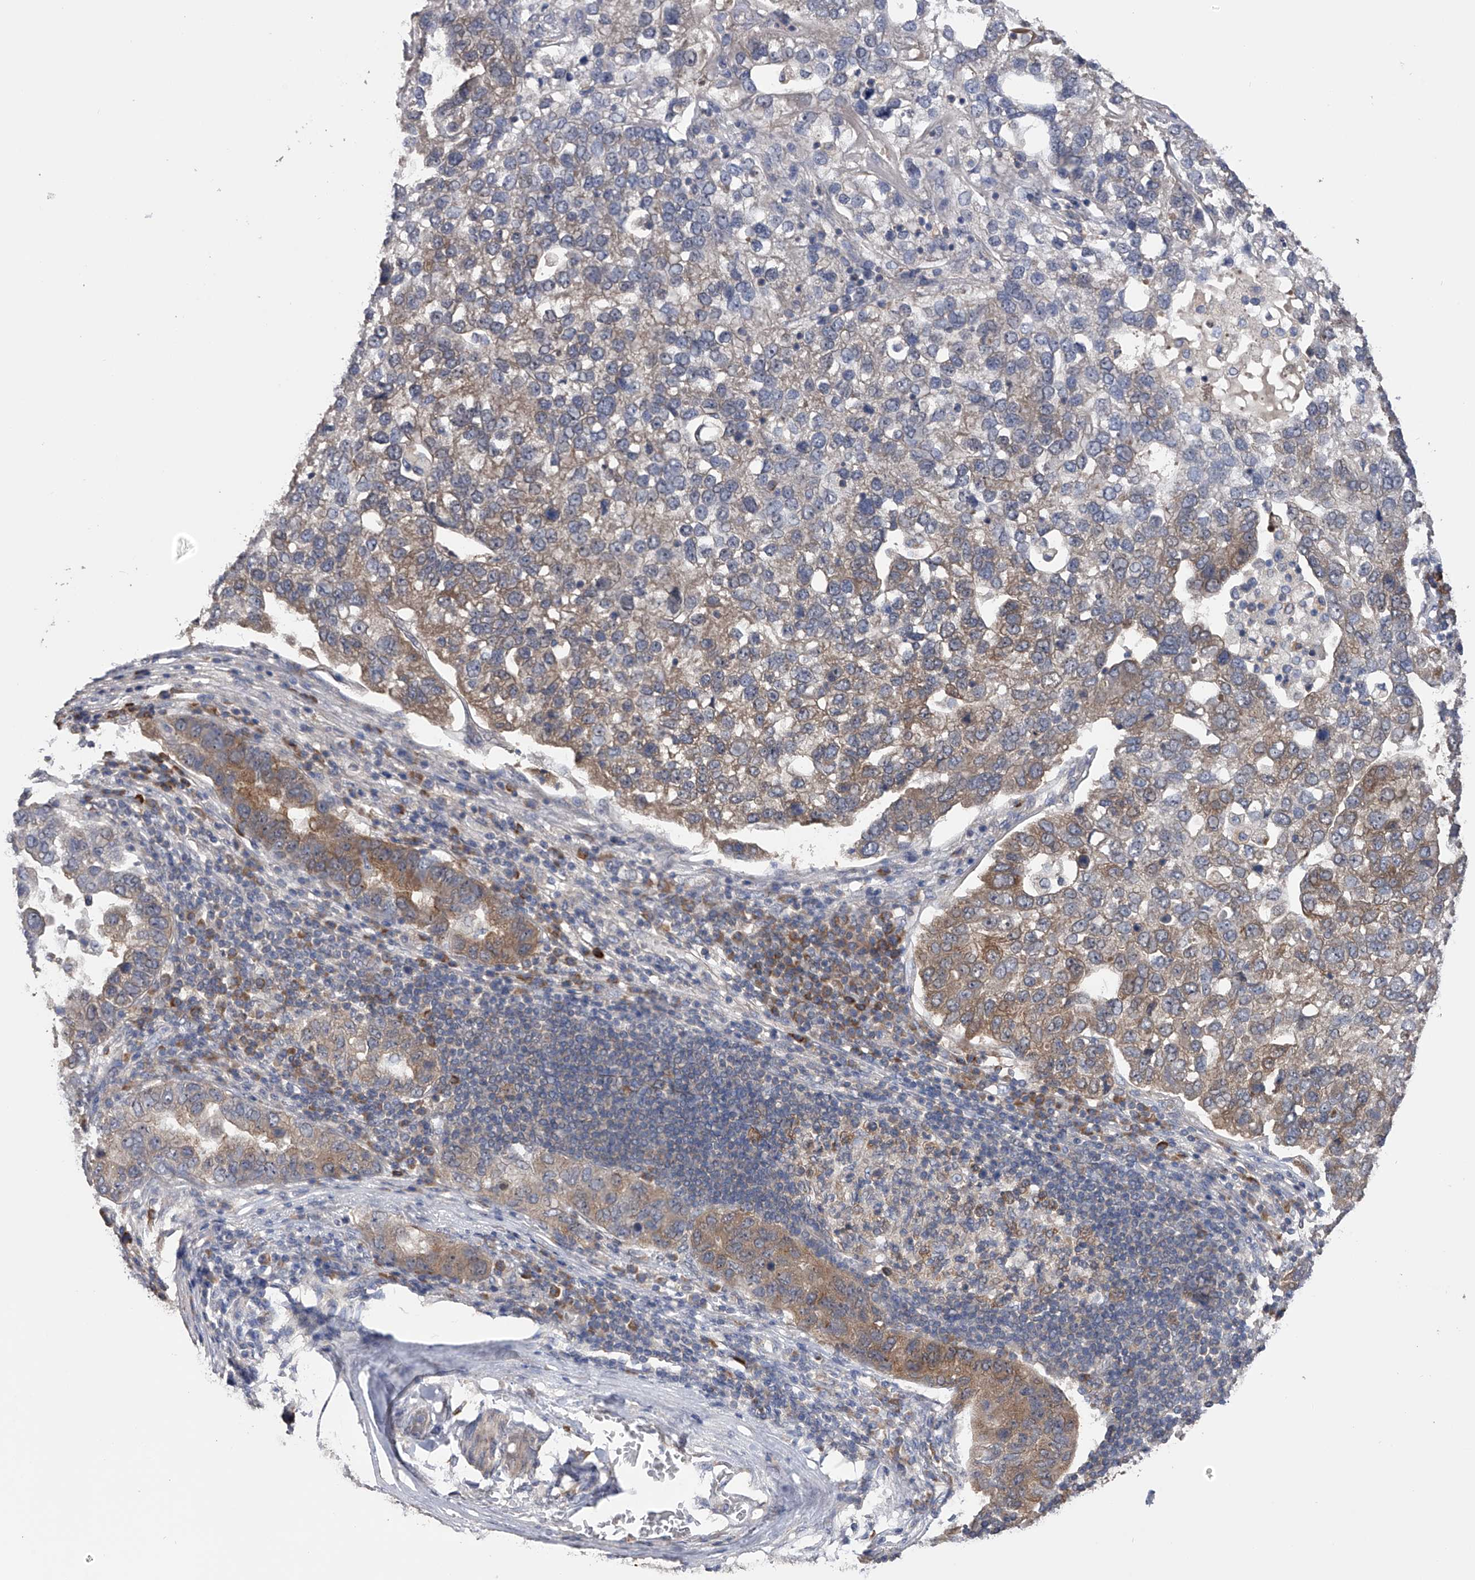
{"staining": {"intensity": "moderate", "quantity": "<25%", "location": "cytoplasmic/membranous"}, "tissue": "pancreatic cancer", "cell_type": "Tumor cells", "image_type": "cancer", "snomed": [{"axis": "morphology", "description": "Adenocarcinoma, NOS"}, {"axis": "topography", "description": "Pancreas"}], "caption": "Human pancreatic cancer stained with a protein marker reveals moderate staining in tumor cells.", "gene": "CFAP298", "patient": {"sex": "female", "age": 61}}